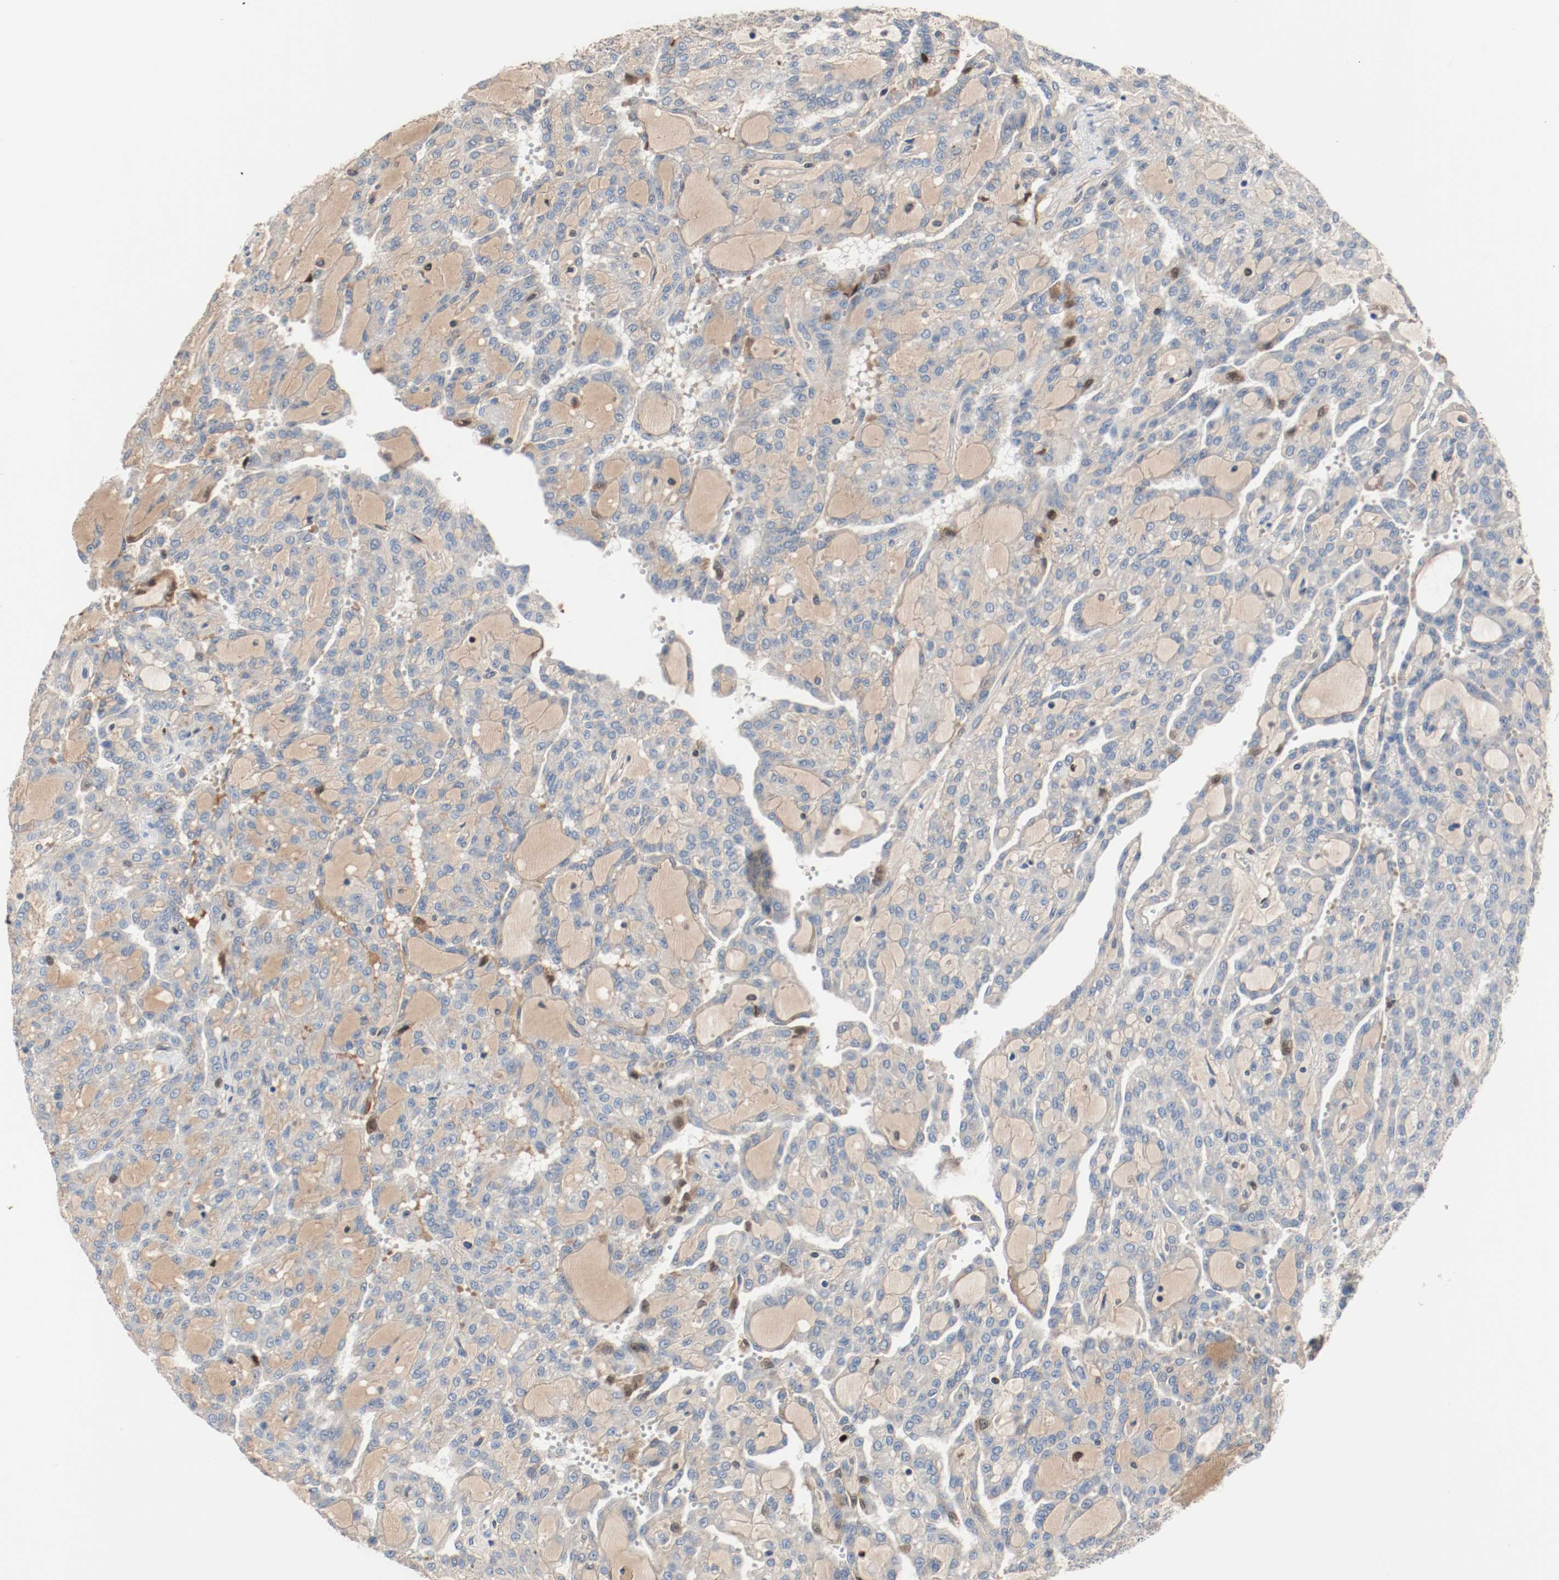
{"staining": {"intensity": "negative", "quantity": "none", "location": "none"}, "tissue": "renal cancer", "cell_type": "Tumor cells", "image_type": "cancer", "snomed": [{"axis": "morphology", "description": "Adenocarcinoma, NOS"}, {"axis": "topography", "description": "Kidney"}], "caption": "This photomicrograph is of renal adenocarcinoma stained with immunohistochemistry to label a protein in brown with the nuclei are counter-stained blue. There is no expression in tumor cells. (Stains: DAB (3,3'-diaminobenzidine) immunohistochemistry with hematoxylin counter stain, Microscopy: brightfield microscopy at high magnification).", "gene": "BLK", "patient": {"sex": "male", "age": 63}}